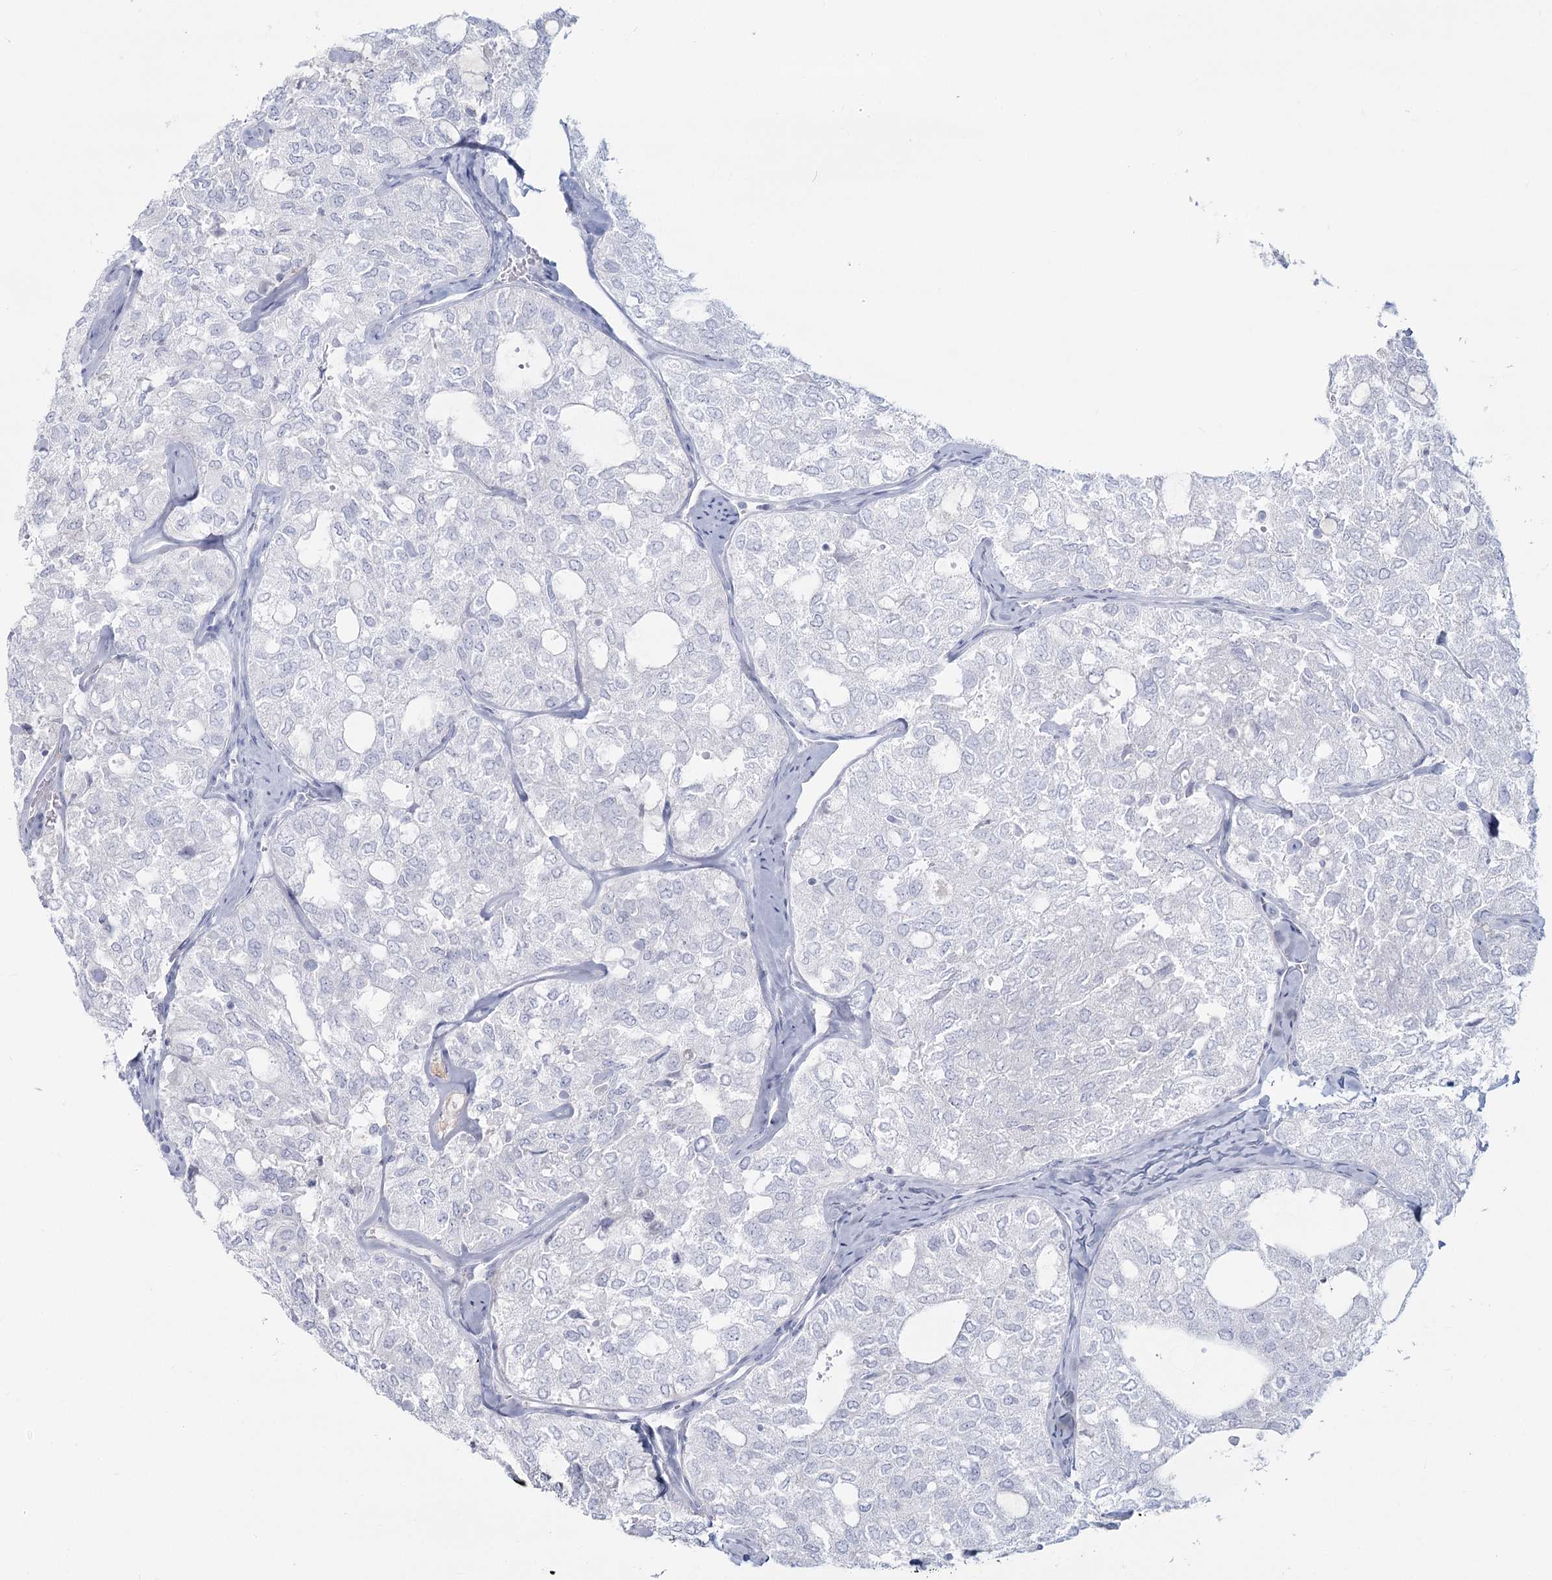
{"staining": {"intensity": "negative", "quantity": "none", "location": "none"}, "tissue": "thyroid cancer", "cell_type": "Tumor cells", "image_type": "cancer", "snomed": [{"axis": "morphology", "description": "Follicular adenoma carcinoma, NOS"}, {"axis": "topography", "description": "Thyroid gland"}], "caption": "Protein analysis of follicular adenoma carcinoma (thyroid) demonstrates no significant staining in tumor cells. The staining was performed using DAB to visualize the protein expression in brown, while the nuclei were stained in blue with hematoxylin (Magnification: 20x).", "gene": "SLC6A19", "patient": {"sex": "male", "age": 75}}